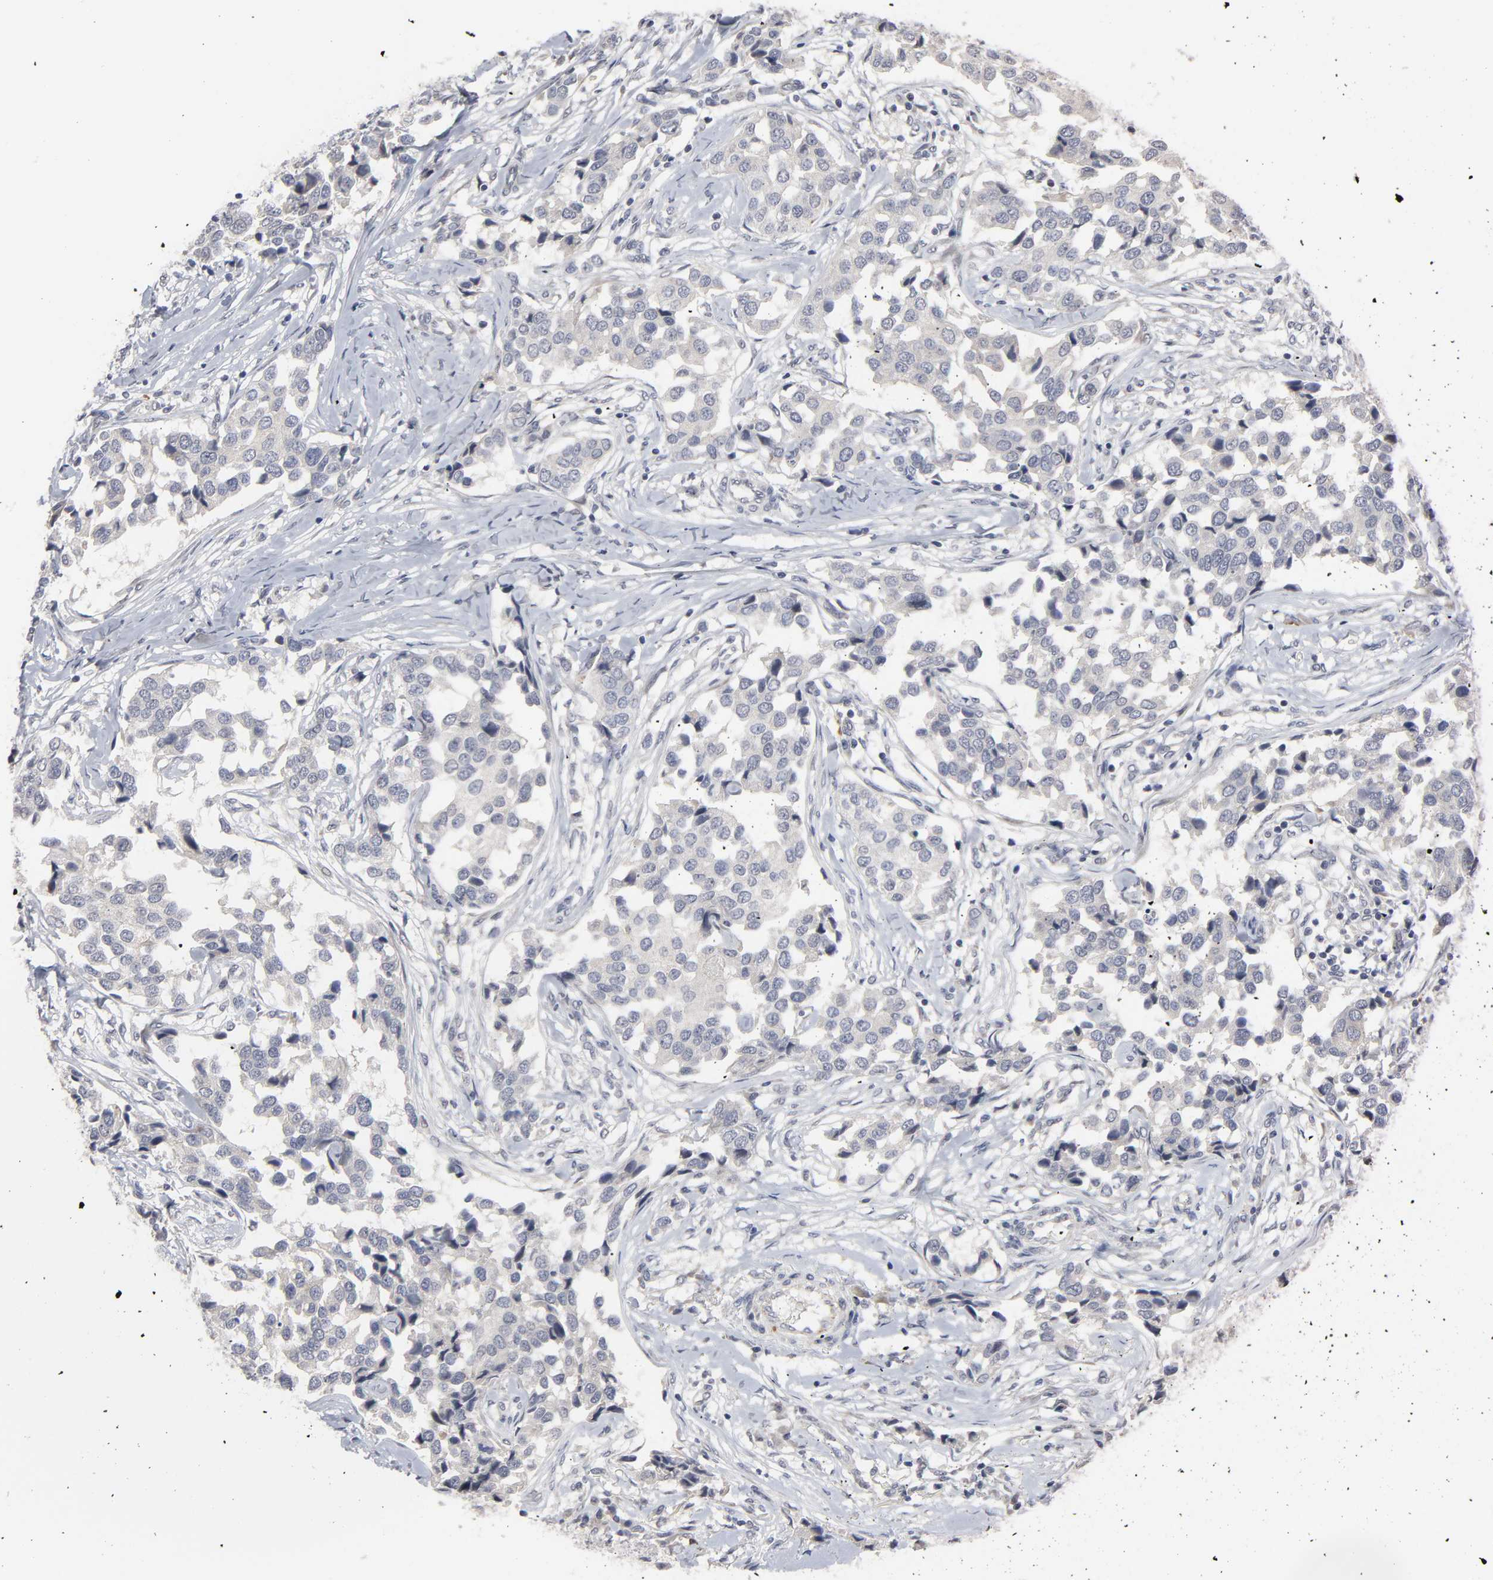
{"staining": {"intensity": "negative", "quantity": "none", "location": "none"}, "tissue": "breast cancer", "cell_type": "Tumor cells", "image_type": "cancer", "snomed": [{"axis": "morphology", "description": "Duct carcinoma"}, {"axis": "topography", "description": "Breast"}], "caption": "Immunohistochemistry photomicrograph of neoplastic tissue: human invasive ductal carcinoma (breast) stained with DAB (3,3'-diaminobenzidine) displays no significant protein expression in tumor cells. Brightfield microscopy of immunohistochemistry stained with DAB (3,3'-diaminobenzidine) (brown) and hematoxylin (blue), captured at high magnification.", "gene": "HNF4A", "patient": {"sex": "female", "age": 80}}